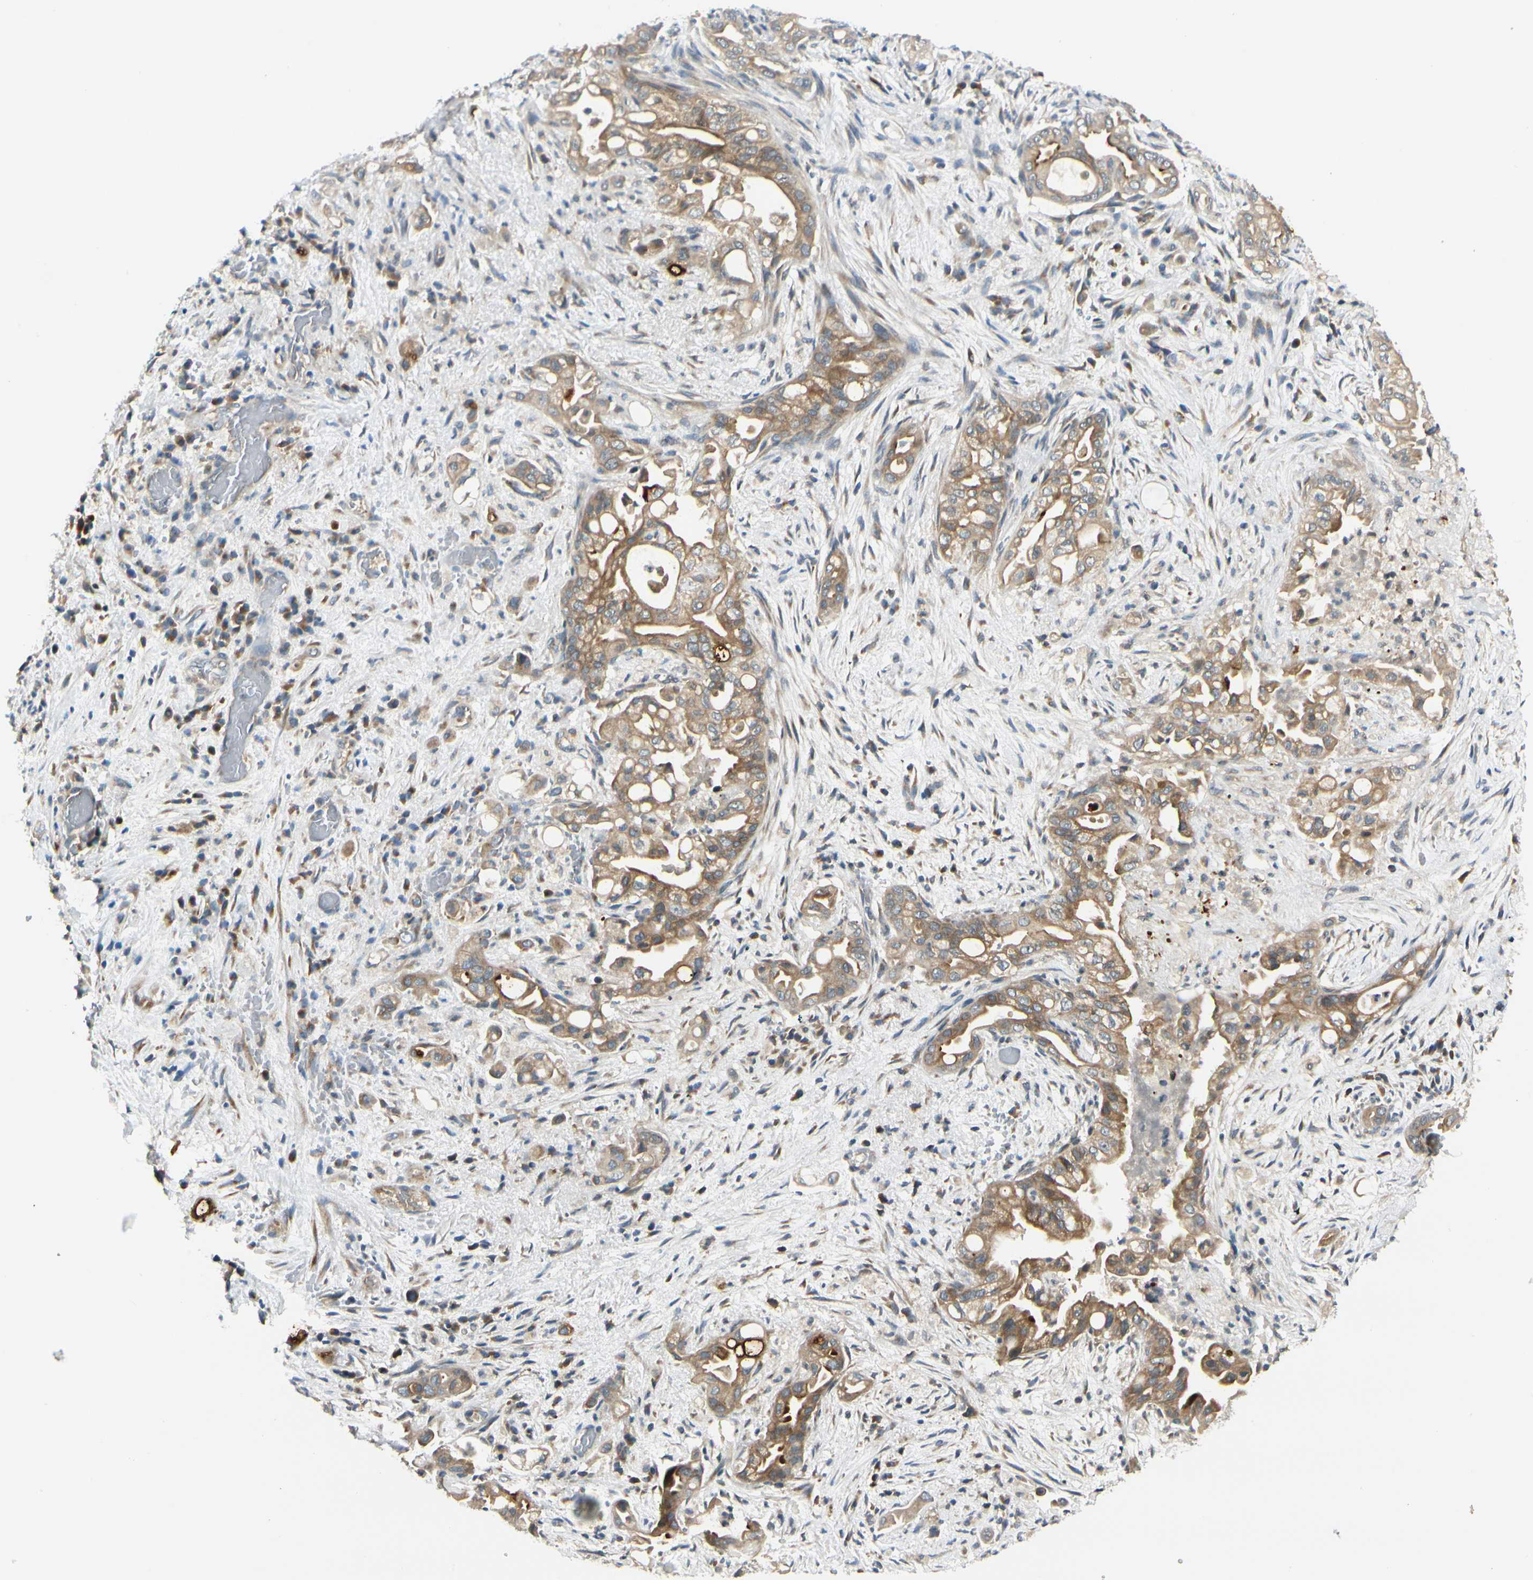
{"staining": {"intensity": "moderate", "quantity": ">75%", "location": "cytoplasmic/membranous"}, "tissue": "liver cancer", "cell_type": "Tumor cells", "image_type": "cancer", "snomed": [{"axis": "morphology", "description": "Cholangiocarcinoma"}, {"axis": "topography", "description": "Liver"}], "caption": "High-power microscopy captured an IHC histopathology image of liver cholangiocarcinoma, revealing moderate cytoplasmic/membranous expression in approximately >75% of tumor cells.", "gene": "BNIP1", "patient": {"sex": "female", "age": 68}}